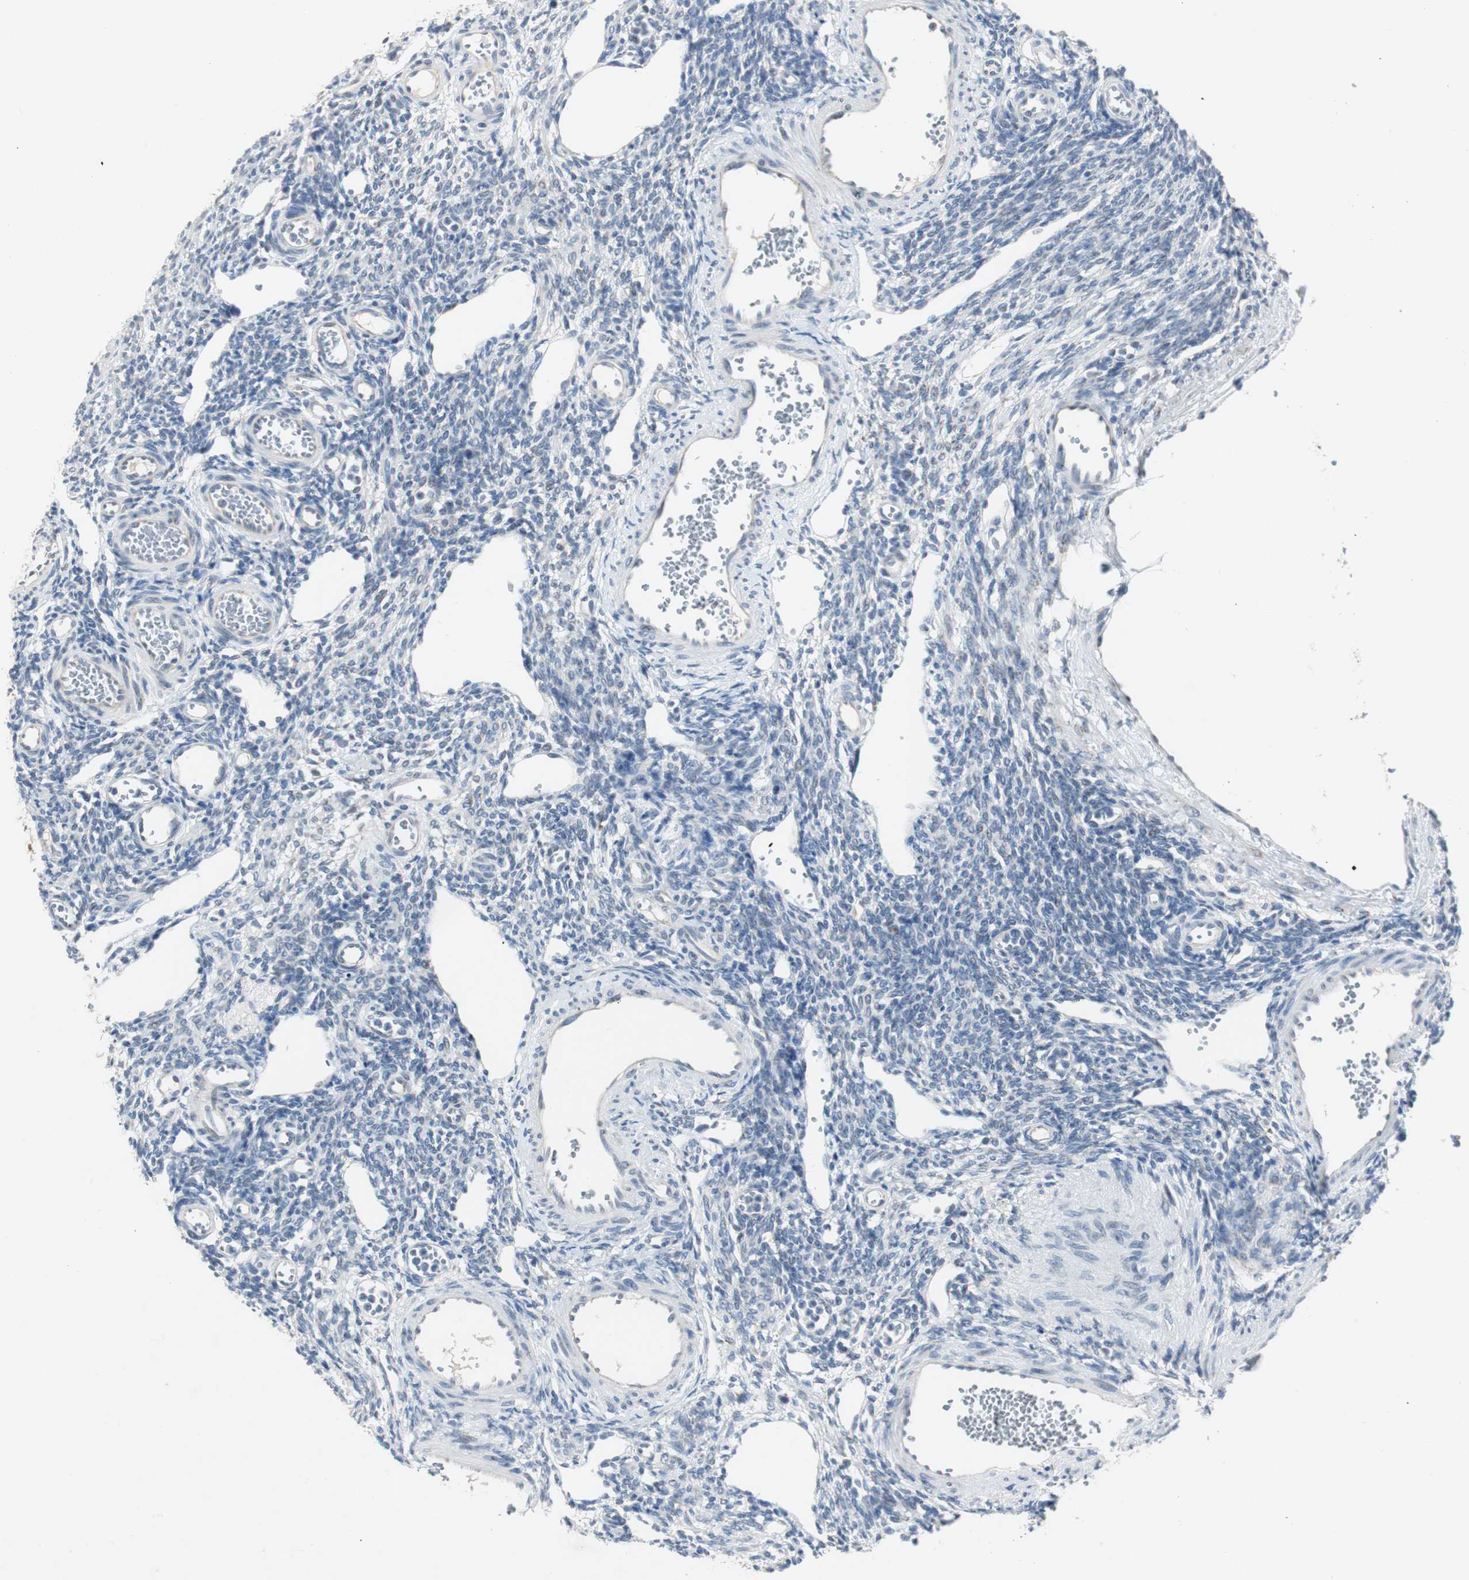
{"staining": {"intensity": "negative", "quantity": "none", "location": "none"}, "tissue": "ovary", "cell_type": "Ovarian stroma cells", "image_type": "normal", "snomed": [{"axis": "morphology", "description": "Normal tissue, NOS"}, {"axis": "topography", "description": "Ovary"}], "caption": "An immunohistochemistry (IHC) micrograph of unremarkable ovary is shown. There is no staining in ovarian stroma cells of ovary. Brightfield microscopy of immunohistochemistry stained with DAB (3,3'-diaminobenzidine) (brown) and hematoxylin (blue), captured at high magnification.", "gene": "SOX30", "patient": {"sex": "female", "age": 33}}